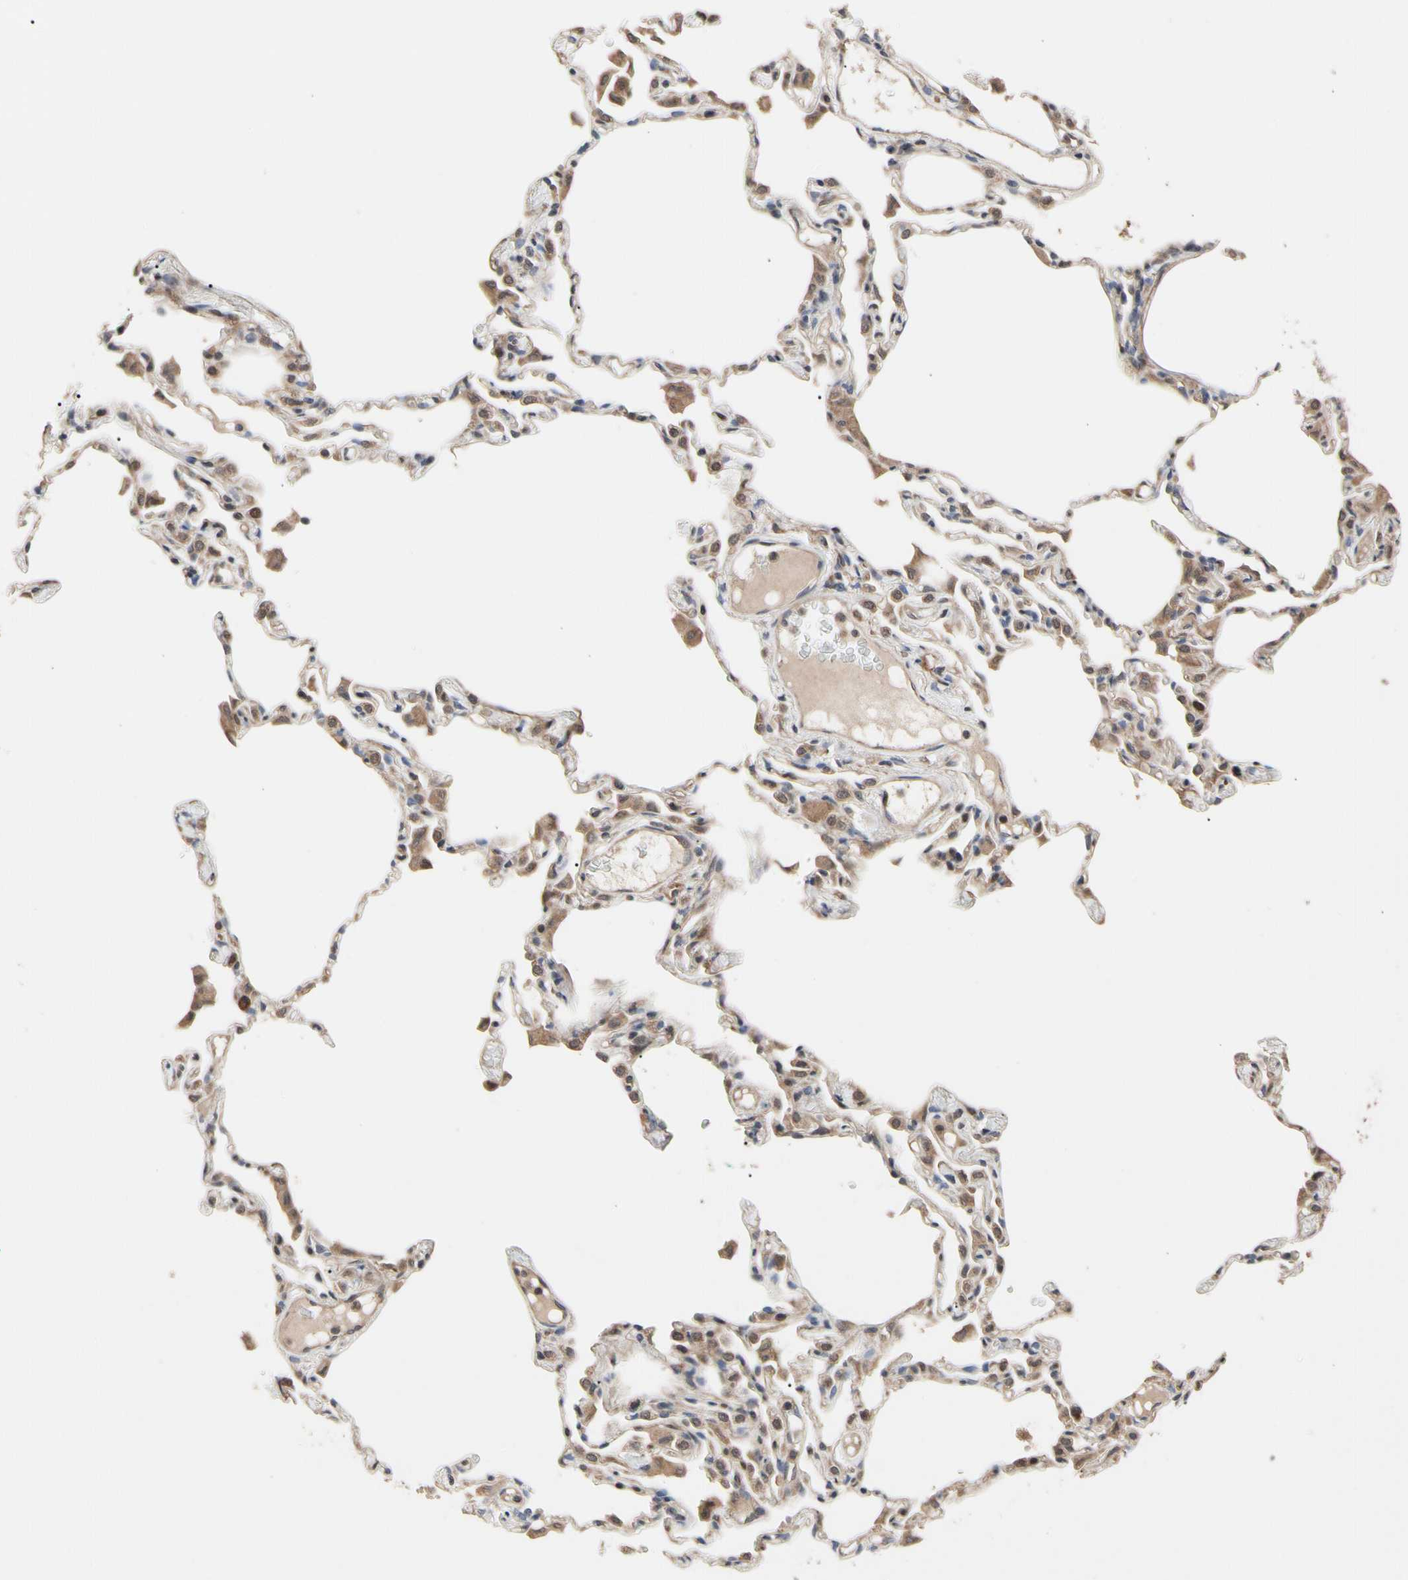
{"staining": {"intensity": "weak", "quantity": "25%-75%", "location": "cytoplasmic/membranous"}, "tissue": "lung", "cell_type": "Alveolar cells", "image_type": "normal", "snomed": [{"axis": "morphology", "description": "Normal tissue, NOS"}, {"axis": "topography", "description": "Lung"}], "caption": "A histopathology image showing weak cytoplasmic/membranous expression in approximately 25%-75% of alveolar cells in benign lung, as visualized by brown immunohistochemical staining.", "gene": "CYTIP", "patient": {"sex": "female", "age": 49}}